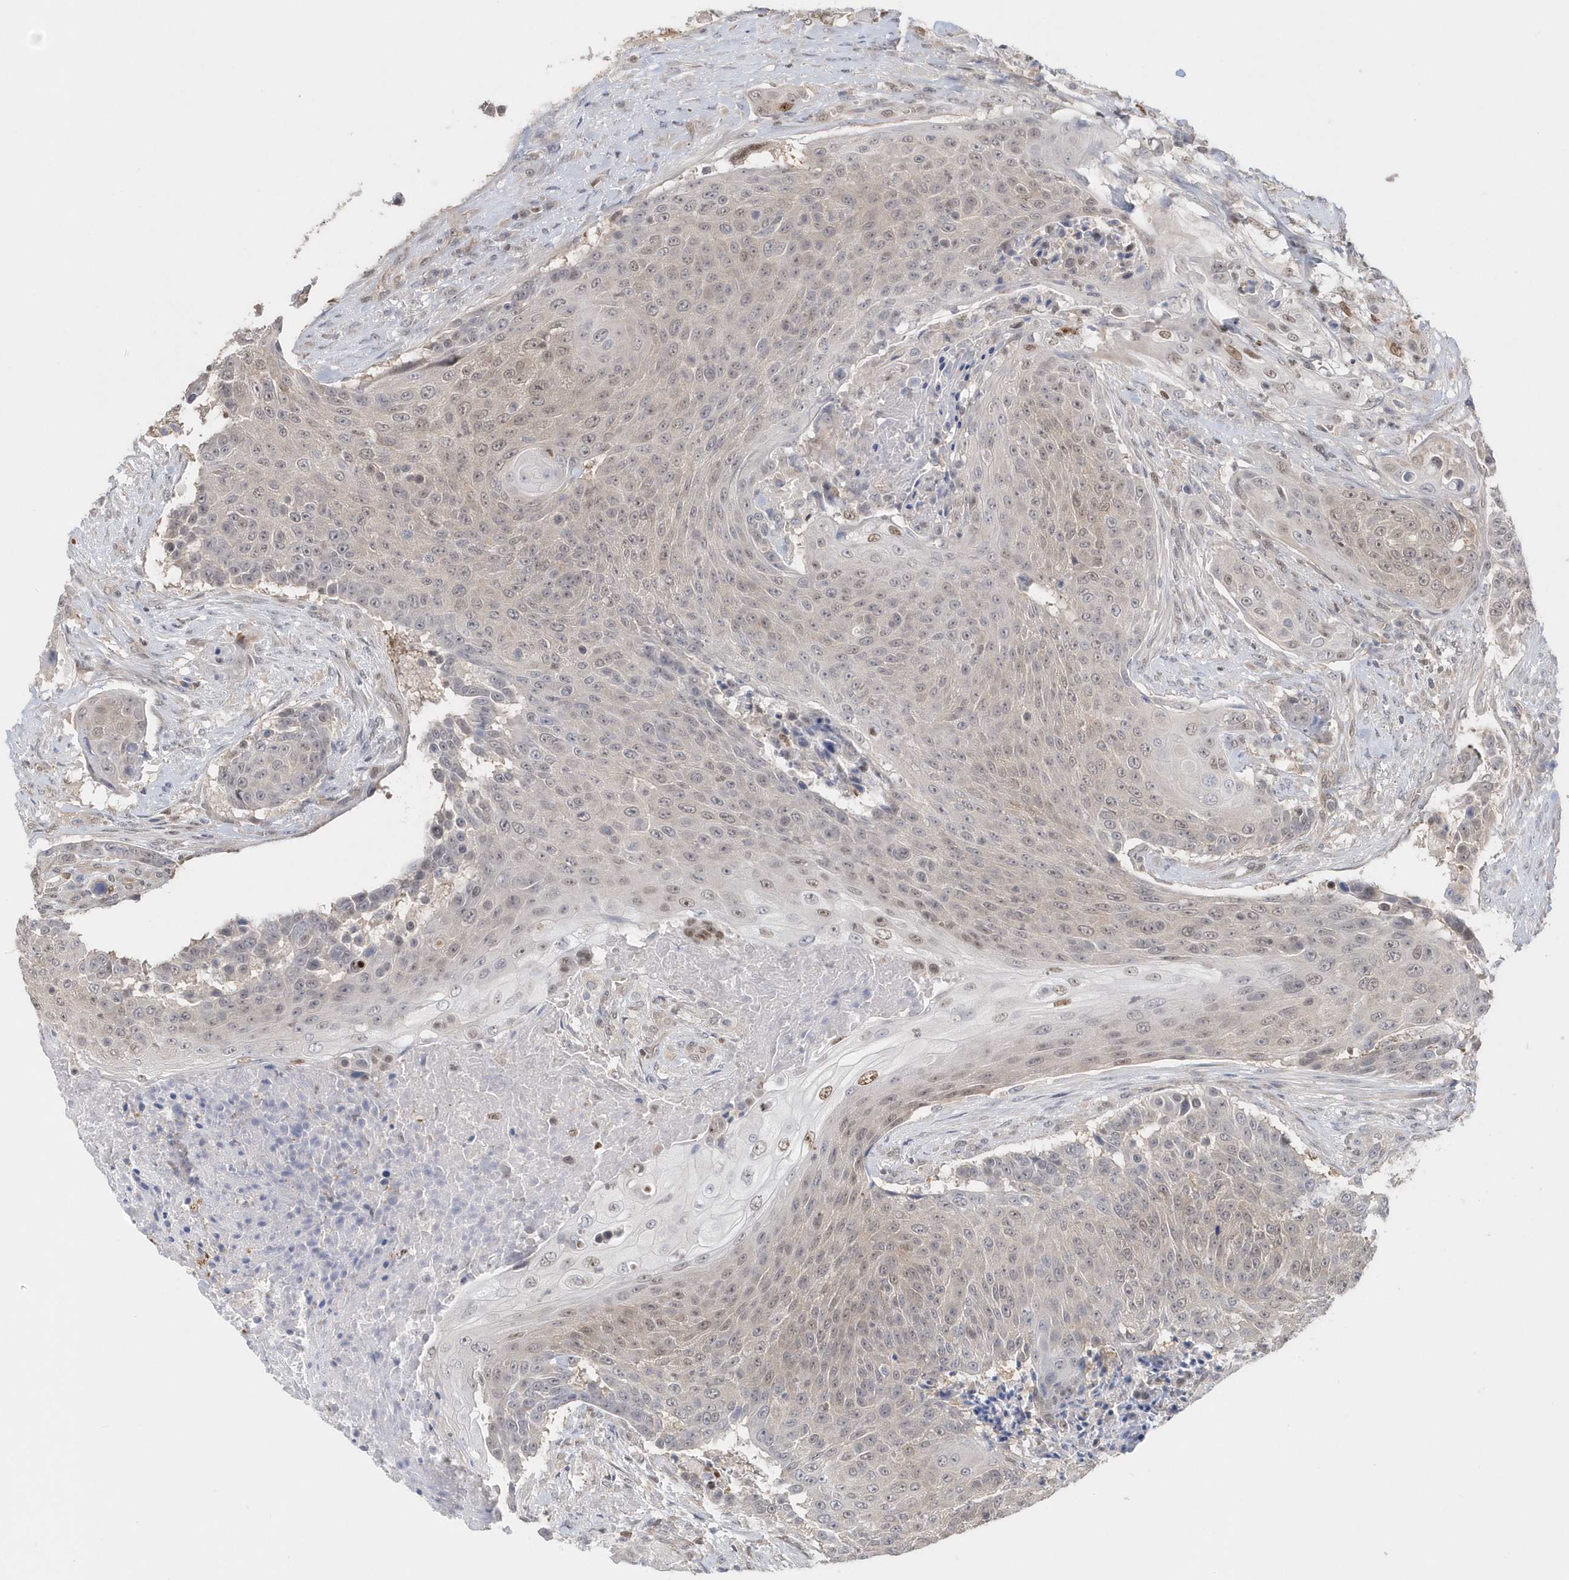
{"staining": {"intensity": "weak", "quantity": "<25%", "location": "nuclear"}, "tissue": "urothelial cancer", "cell_type": "Tumor cells", "image_type": "cancer", "snomed": [{"axis": "morphology", "description": "Urothelial carcinoma, High grade"}, {"axis": "topography", "description": "Urinary bladder"}], "caption": "IHC histopathology image of high-grade urothelial carcinoma stained for a protein (brown), which displays no positivity in tumor cells. Brightfield microscopy of IHC stained with DAB (brown) and hematoxylin (blue), captured at high magnification.", "gene": "SUMO2", "patient": {"sex": "female", "age": 63}}